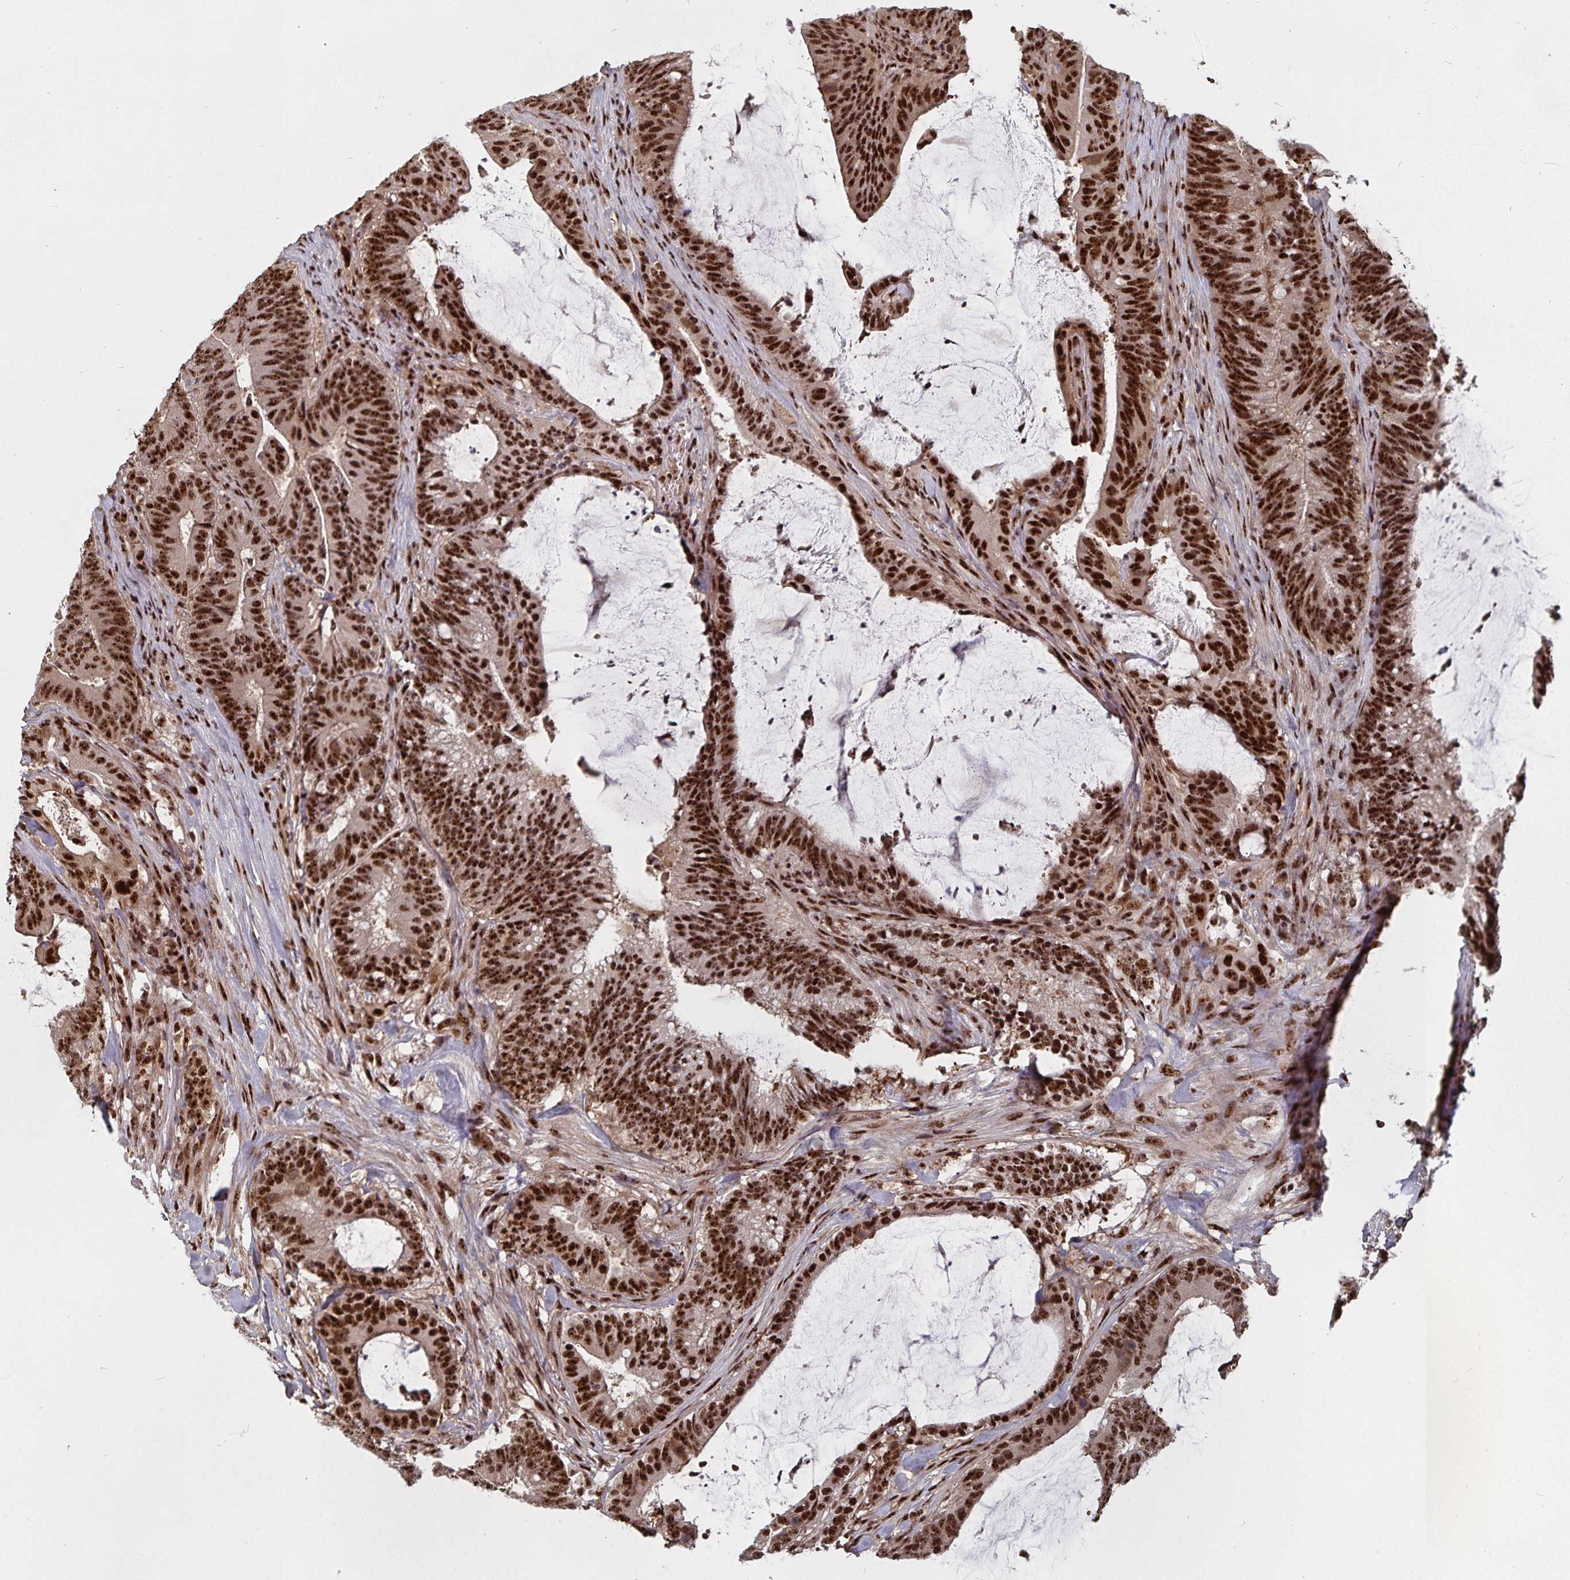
{"staining": {"intensity": "strong", "quantity": ">75%", "location": "nuclear"}, "tissue": "colorectal cancer", "cell_type": "Tumor cells", "image_type": "cancer", "snomed": [{"axis": "morphology", "description": "Adenocarcinoma, NOS"}, {"axis": "topography", "description": "Colon"}], "caption": "Adenocarcinoma (colorectal) stained with a brown dye displays strong nuclear positive positivity in about >75% of tumor cells.", "gene": "LAS1L", "patient": {"sex": "female", "age": 43}}